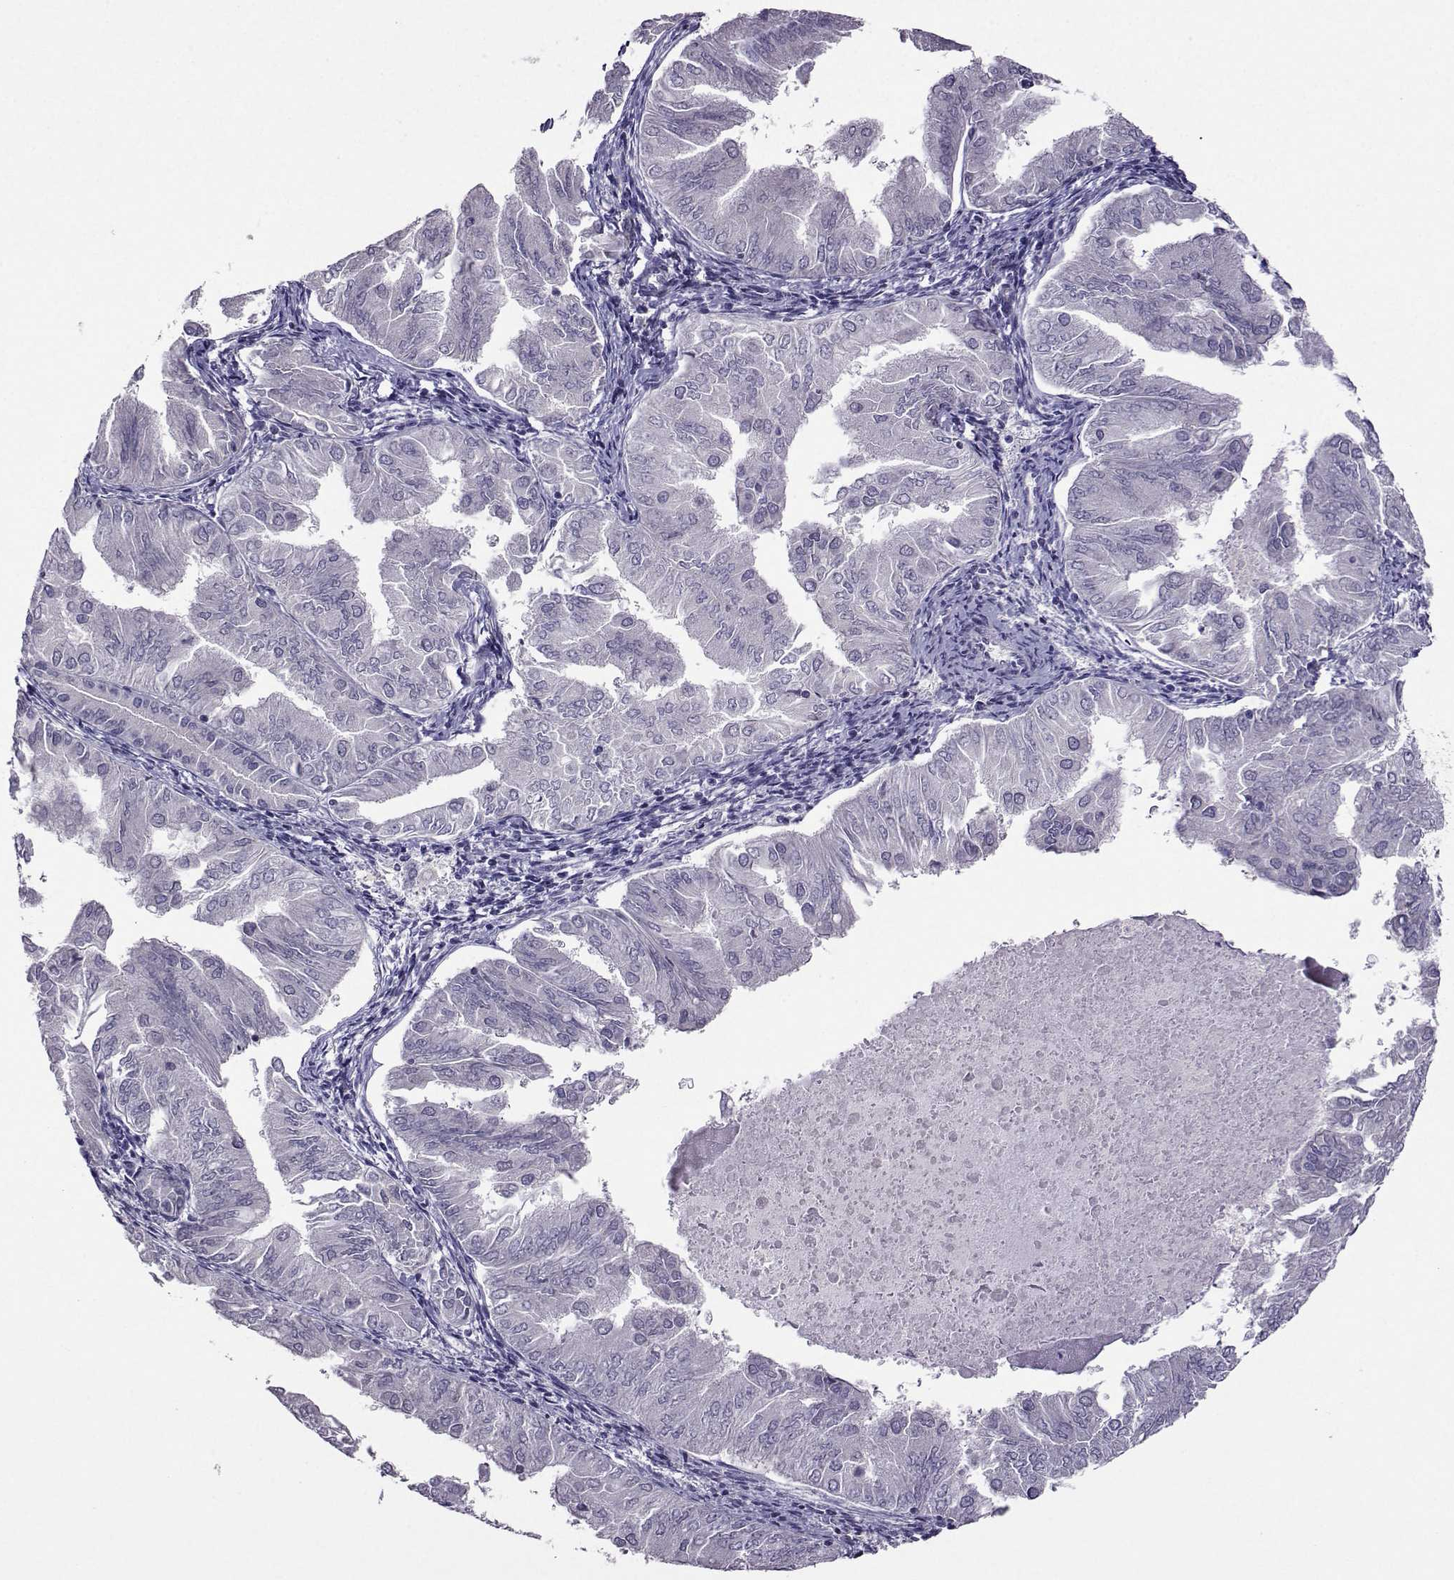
{"staining": {"intensity": "negative", "quantity": "none", "location": "none"}, "tissue": "endometrial cancer", "cell_type": "Tumor cells", "image_type": "cancer", "snomed": [{"axis": "morphology", "description": "Adenocarcinoma, NOS"}, {"axis": "topography", "description": "Endometrium"}], "caption": "Immunohistochemistry (IHC) image of endometrial adenocarcinoma stained for a protein (brown), which demonstrates no expression in tumor cells.", "gene": "DDX20", "patient": {"sex": "female", "age": 53}}